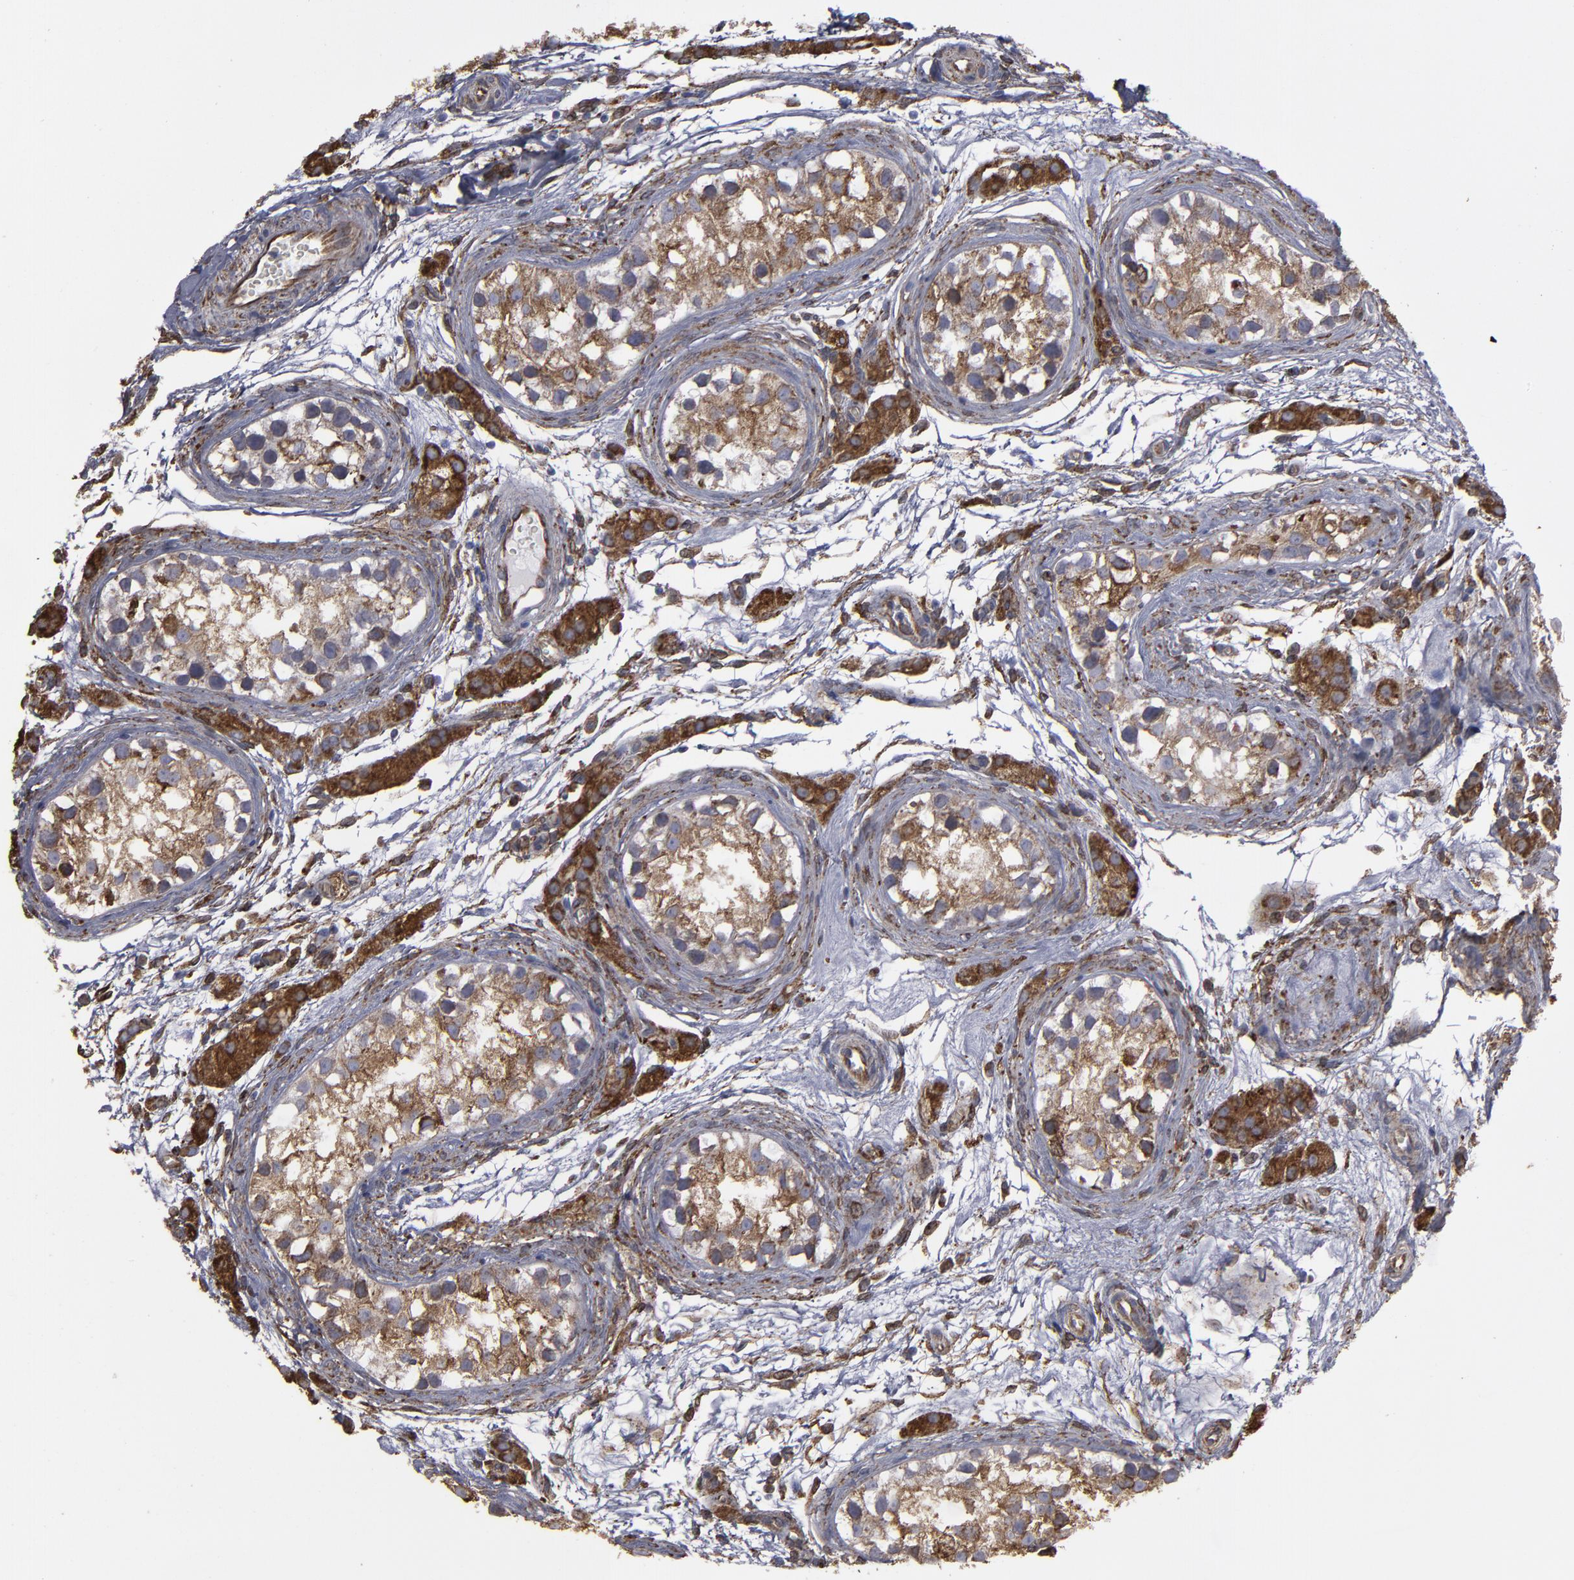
{"staining": {"intensity": "strong", "quantity": ">75%", "location": "cytoplasmic/membranous"}, "tissue": "testis cancer", "cell_type": "Tumor cells", "image_type": "cancer", "snomed": [{"axis": "morphology", "description": "Seminoma, NOS"}, {"axis": "topography", "description": "Testis"}], "caption": "Immunohistochemistry (DAB) staining of testis cancer (seminoma) exhibits strong cytoplasmic/membranous protein positivity in about >75% of tumor cells.", "gene": "ERLIN2", "patient": {"sex": "male", "age": 25}}